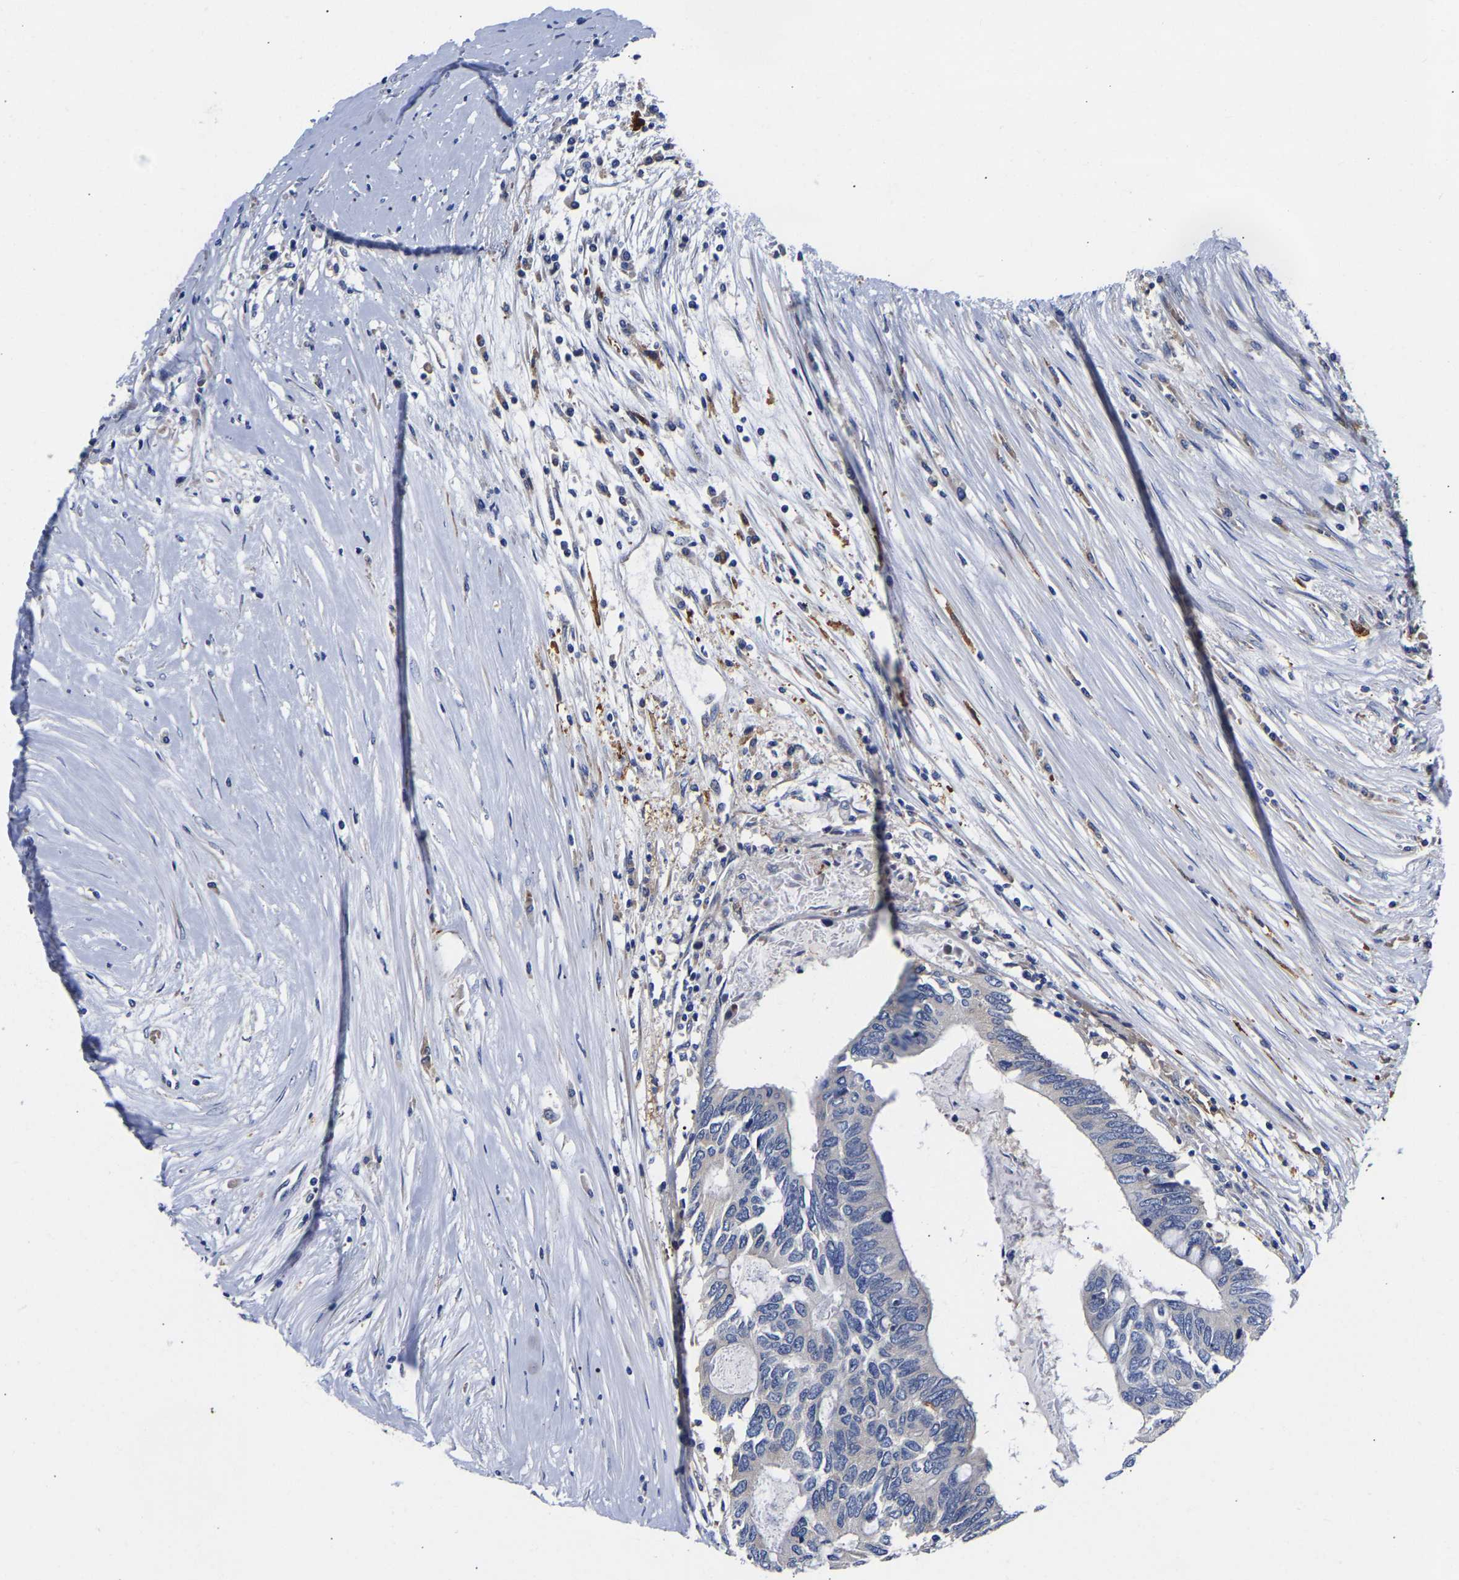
{"staining": {"intensity": "negative", "quantity": "none", "location": "none"}, "tissue": "colorectal cancer", "cell_type": "Tumor cells", "image_type": "cancer", "snomed": [{"axis": "morphology", "description": "Adenocarcinoma, NOS"}, {"axis": "topography", "description": "Rectum"}], "caption": "DAB immunohistochemical staining of human colorectal adenocarcinoma reveals no significant positivity in tumor cells. (Brightfield microscopy of DAB IHC at high magnification).", "gene": "CCDC6", "patient": {"sex": "male", "age": 63}}